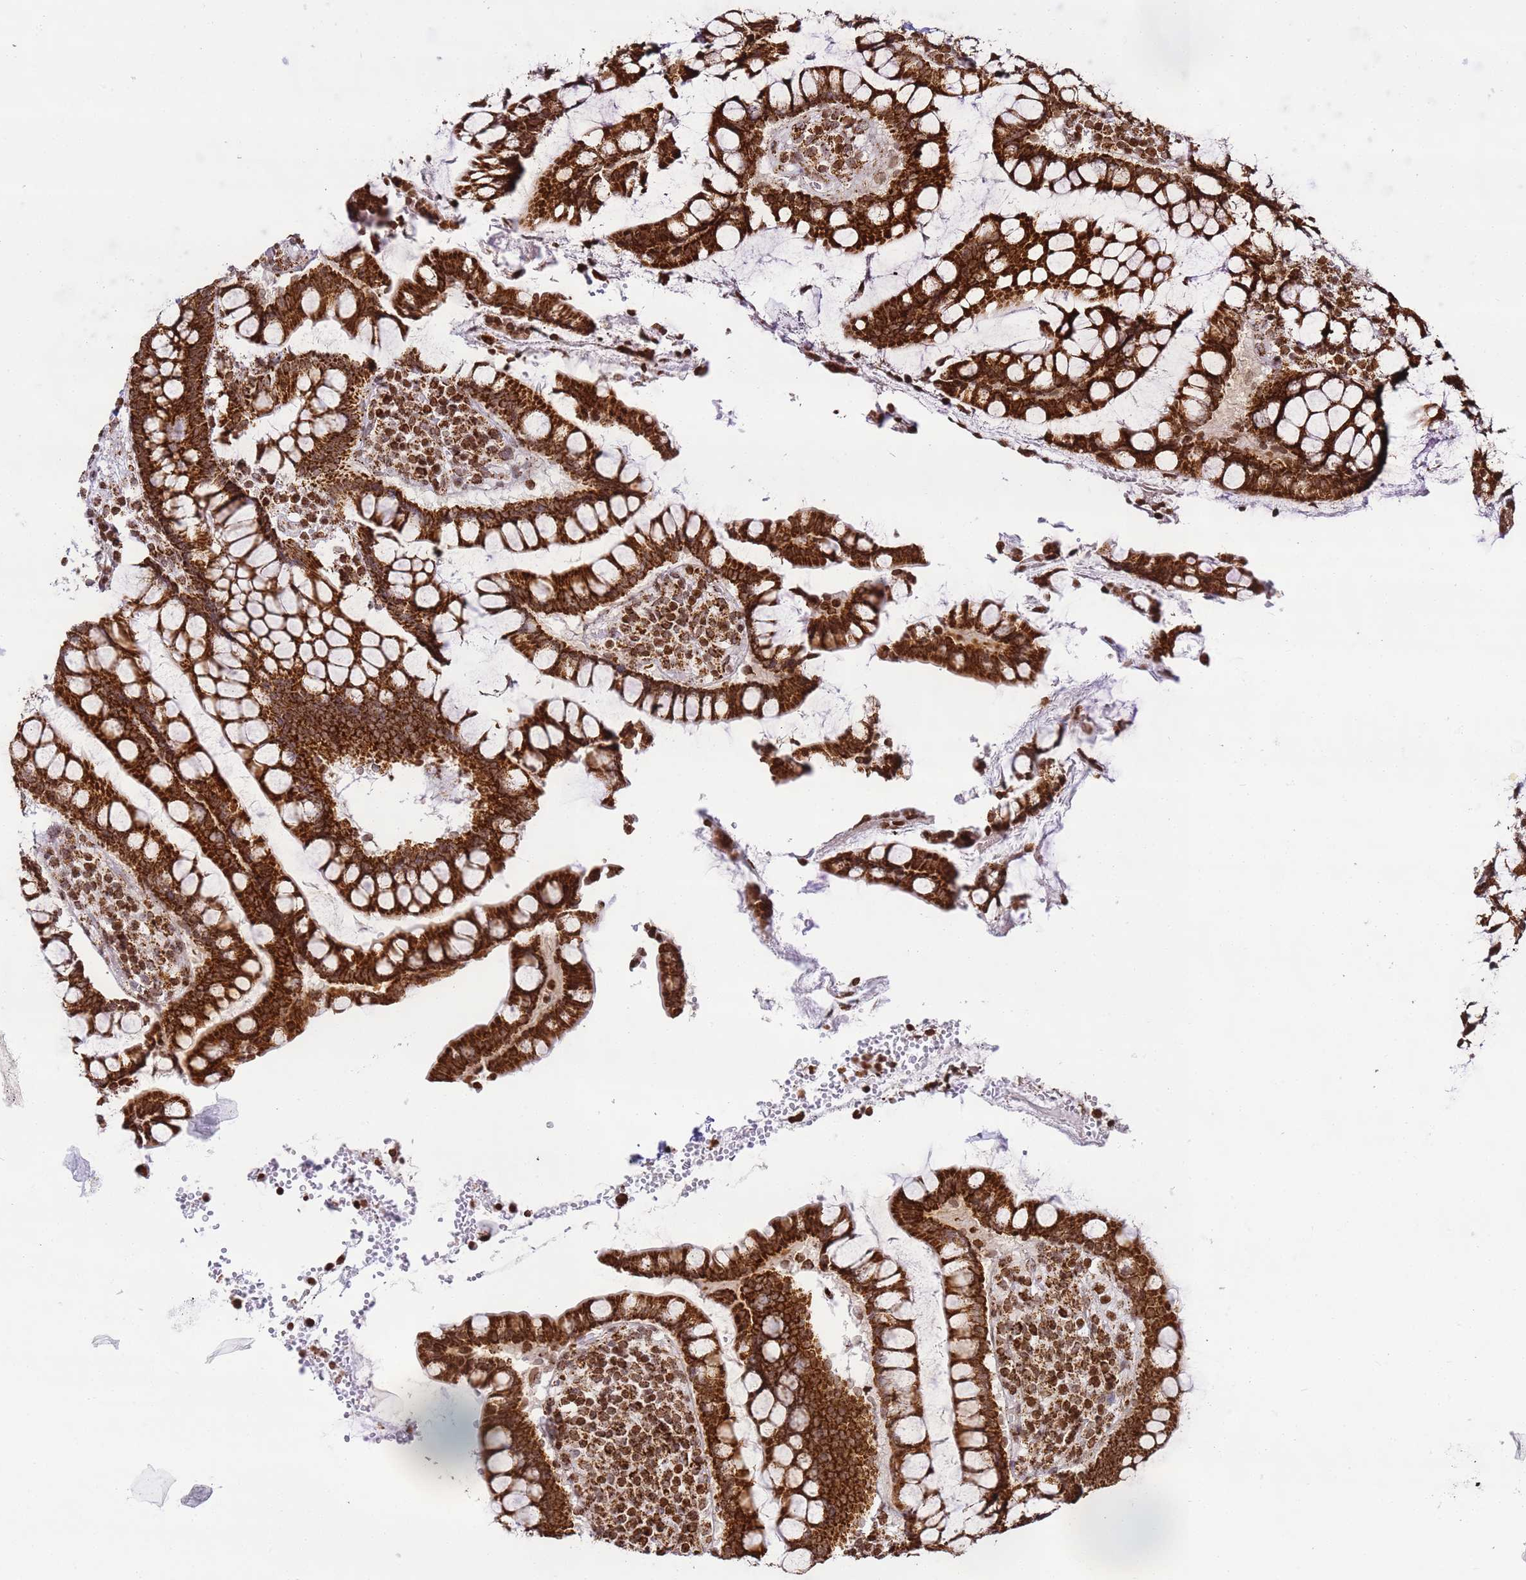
{"staining": {"intensity": "moderate", "quantity": ">75%", "location": "cytoplasmic/membranous"}, "tissue": "colon", "cell_type": "Endothelial cells", "image_type": "normal", "snomed": [{"axis": "morphology", "description": "Normal tissue, NOS"}, {"axis": "topography", "description": "Colon"}], "caption": "A brown stain shows moderate cytoplasmic/membranous staining of a protein in endothelial cells of normal colon.", "gene": "HSPE1", "patient": {"sex": "female", "age": 79}}